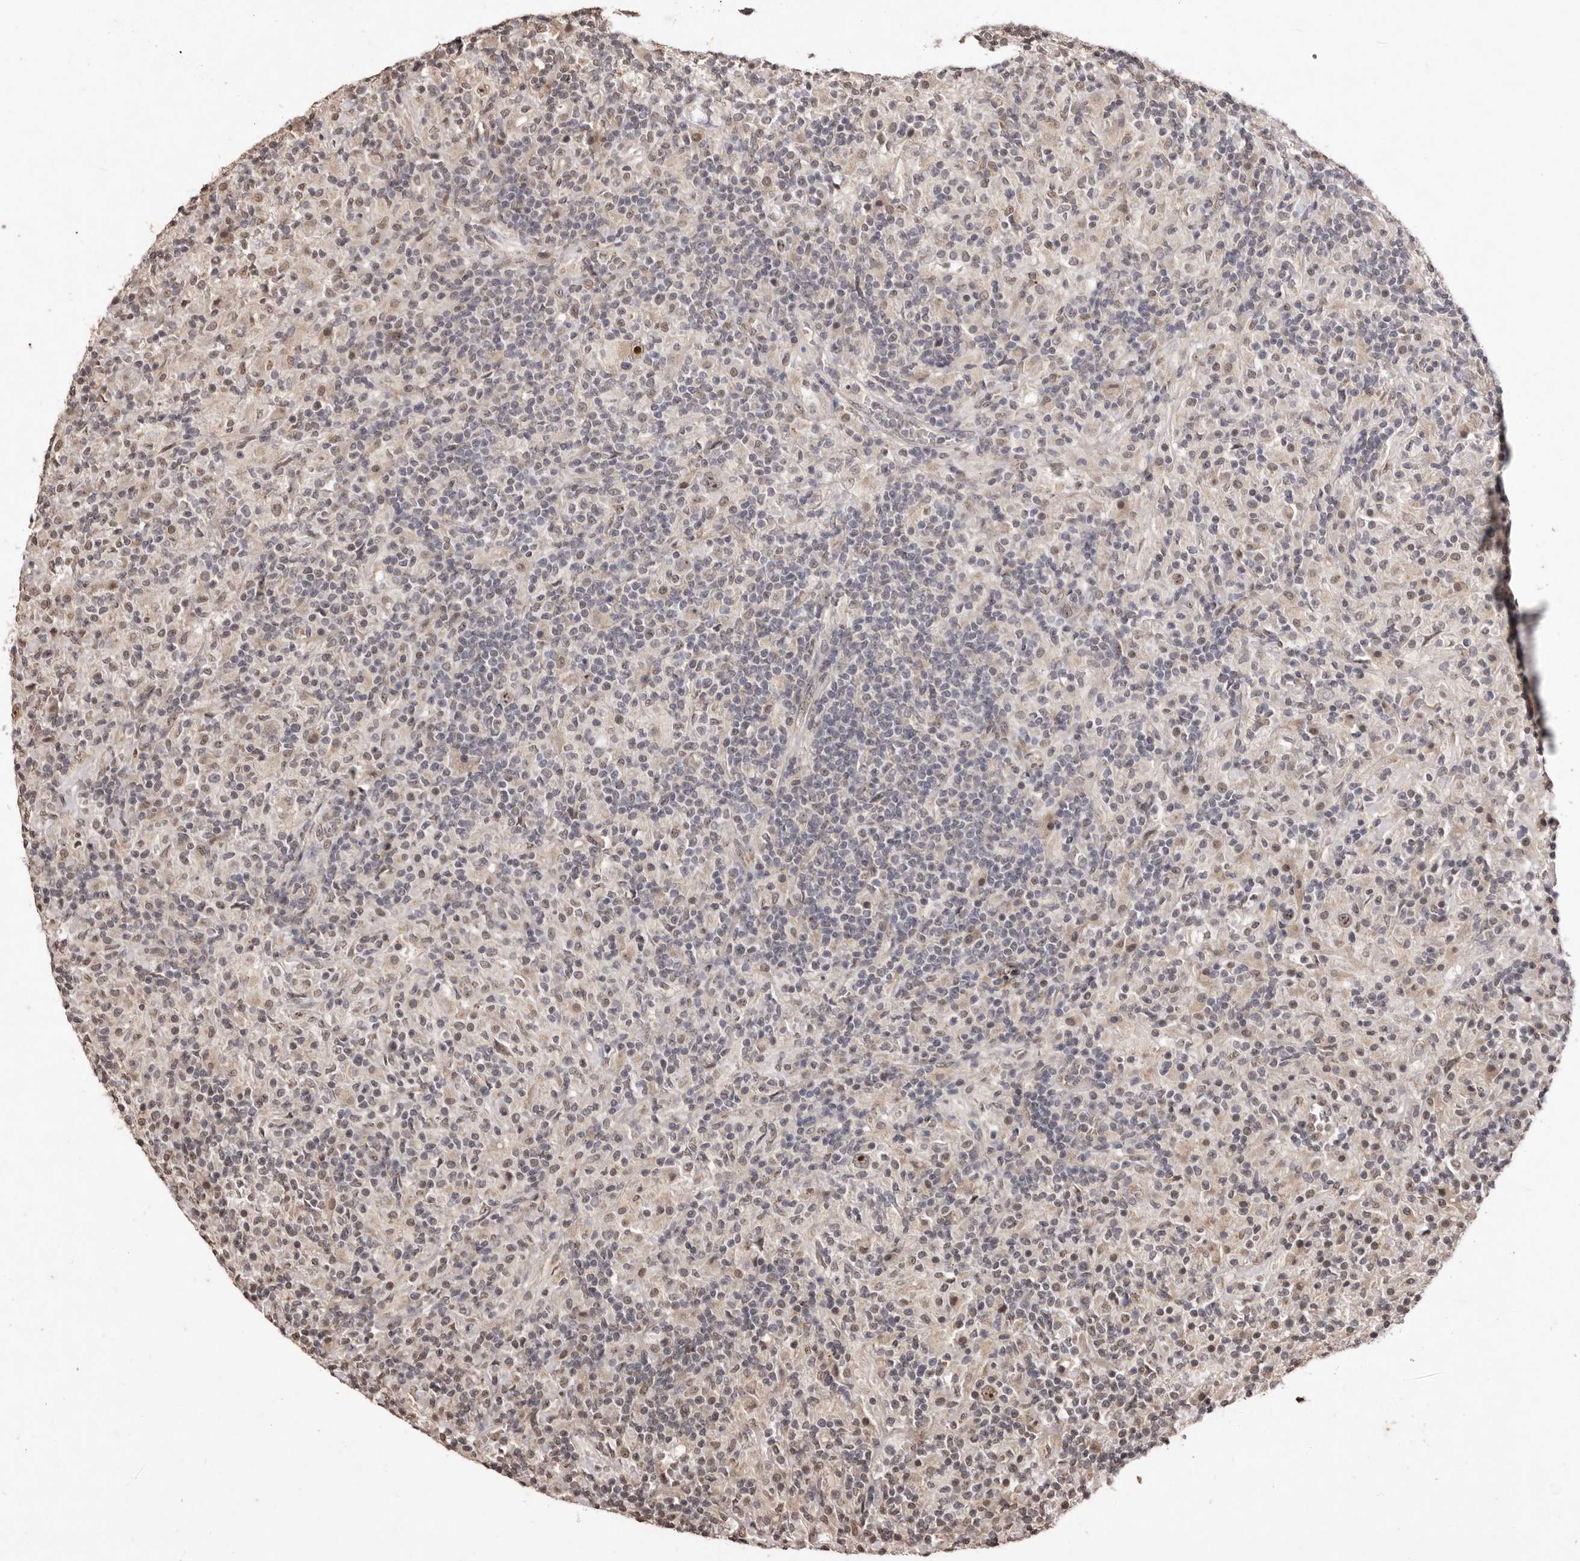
{"staining": {"intensity": "moderate", "quantity": ">75%", "location": "nuclear"}, "tissue": "lymphoma", "cell_type": "Tumor cells", "image_type": "cancer", "snomed": [{"axis": "morphology", "description": "Hodgkin's disease, NOS"}, {"axis": "topography", "description": "Lymph node"}], "caption": "This image exhibits immunohistochemistry staining of human Hodgkin's disease, with medium moderate nuclear positivity in about >75% of tumor cells.", "gene": "NOTCH1", "patient": {"sex": "male", "age": 70}}